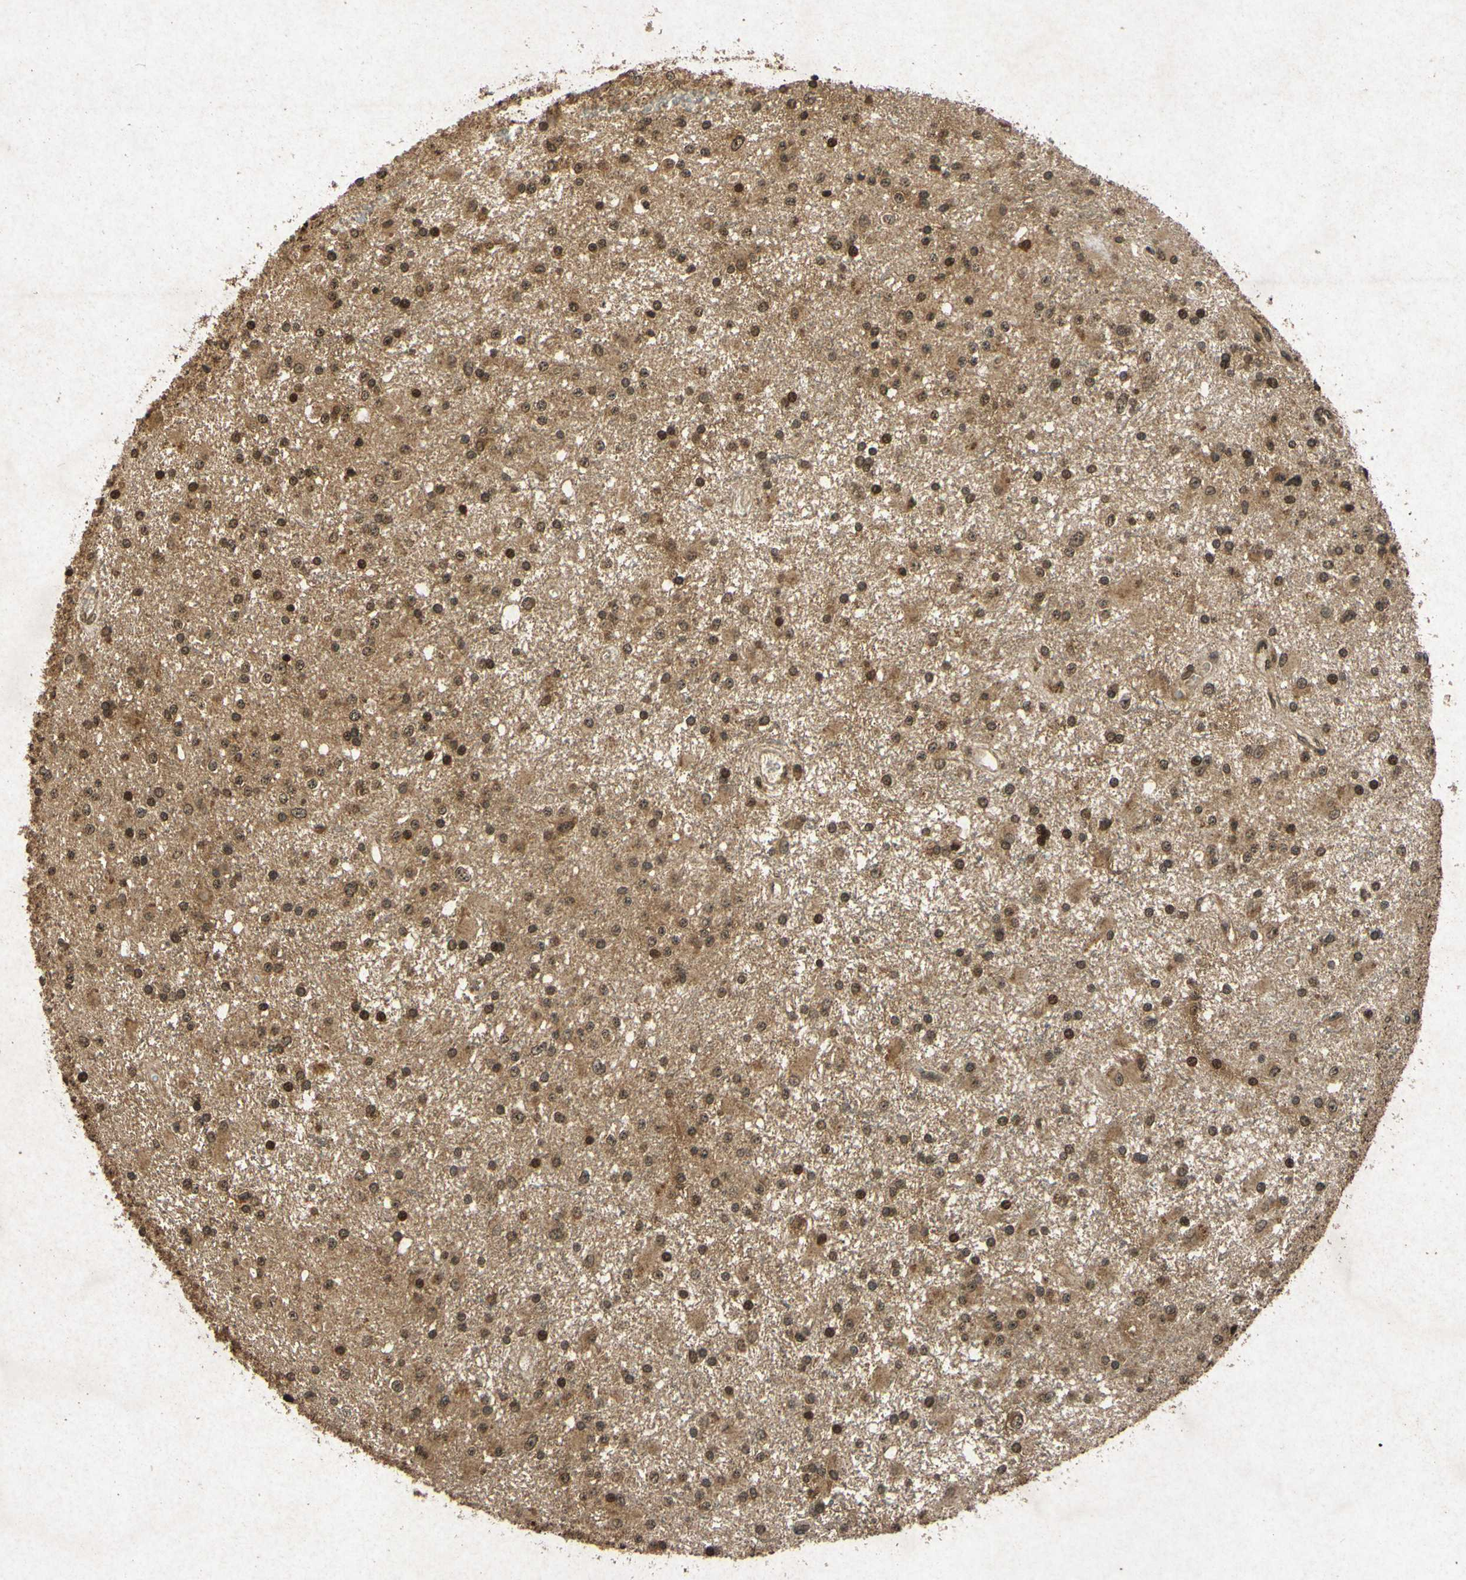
{"staining": {"intensity": "moderate", "quantity": ">75%", "location": "cytoplasmic/membranous,nuclear"}, "tissue": "glioma", "cell_type": "Tumor cells", "image_type": "cancer", "snomed": [{"axis": "morphology", "description": "Glioma, malignant, Low grade"}, {"axis": "topography", "description": "Brain"}], "caption": "Human malignant low-grade glioma stained with a protein marker demonstrates moderate staining in tumor cells.", "gene": "ATP6V1H", "patient": {"sex": "male", "age": 58}}